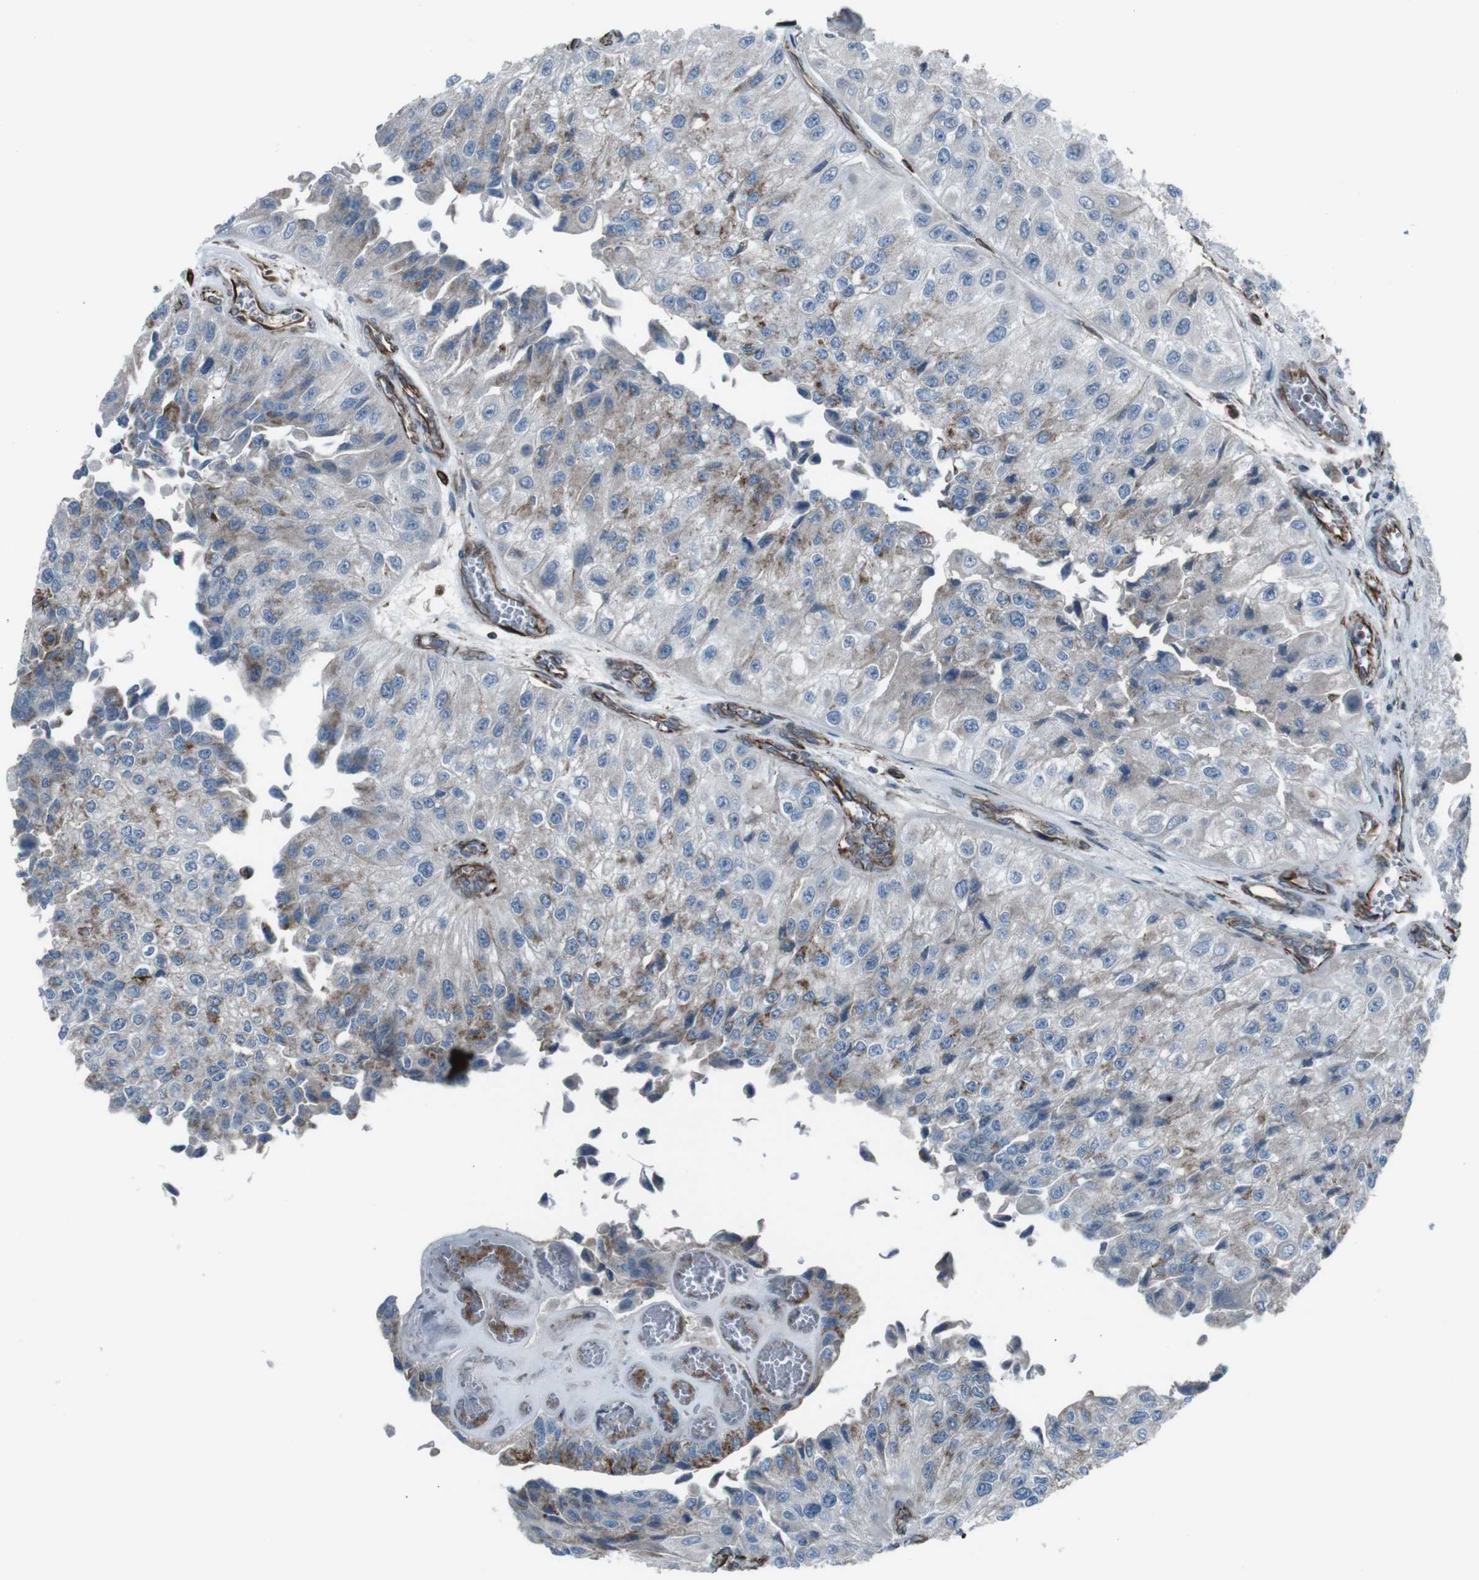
{"staining": {"intensity": "moderate", "quantity": "25%-75%", "location": "cytoplasmic/membranous"}, "tissue": "urothelial cancer", "cell_type": "Tumor cells", "image_type": "cancer", "snomed": [{"axis": "morphology", "description": "Urothelial carcinoma, High grade"}, {"axis": "topography", "description": "Kidney"}, {"axis": "topography", "description": "Urinary bladder"}], "caption": "High-grade urothelial carcinoma was stained to show a protein in brown. There is medium levels of moderate cytoplasmic/membranous staining in approximately 25%-75% of tumor cells. Ihc stains the protein in brown and the nuclei are stained blue.", "gene": "TMEM141", "patient": {"sex": "male", "age": 77}}